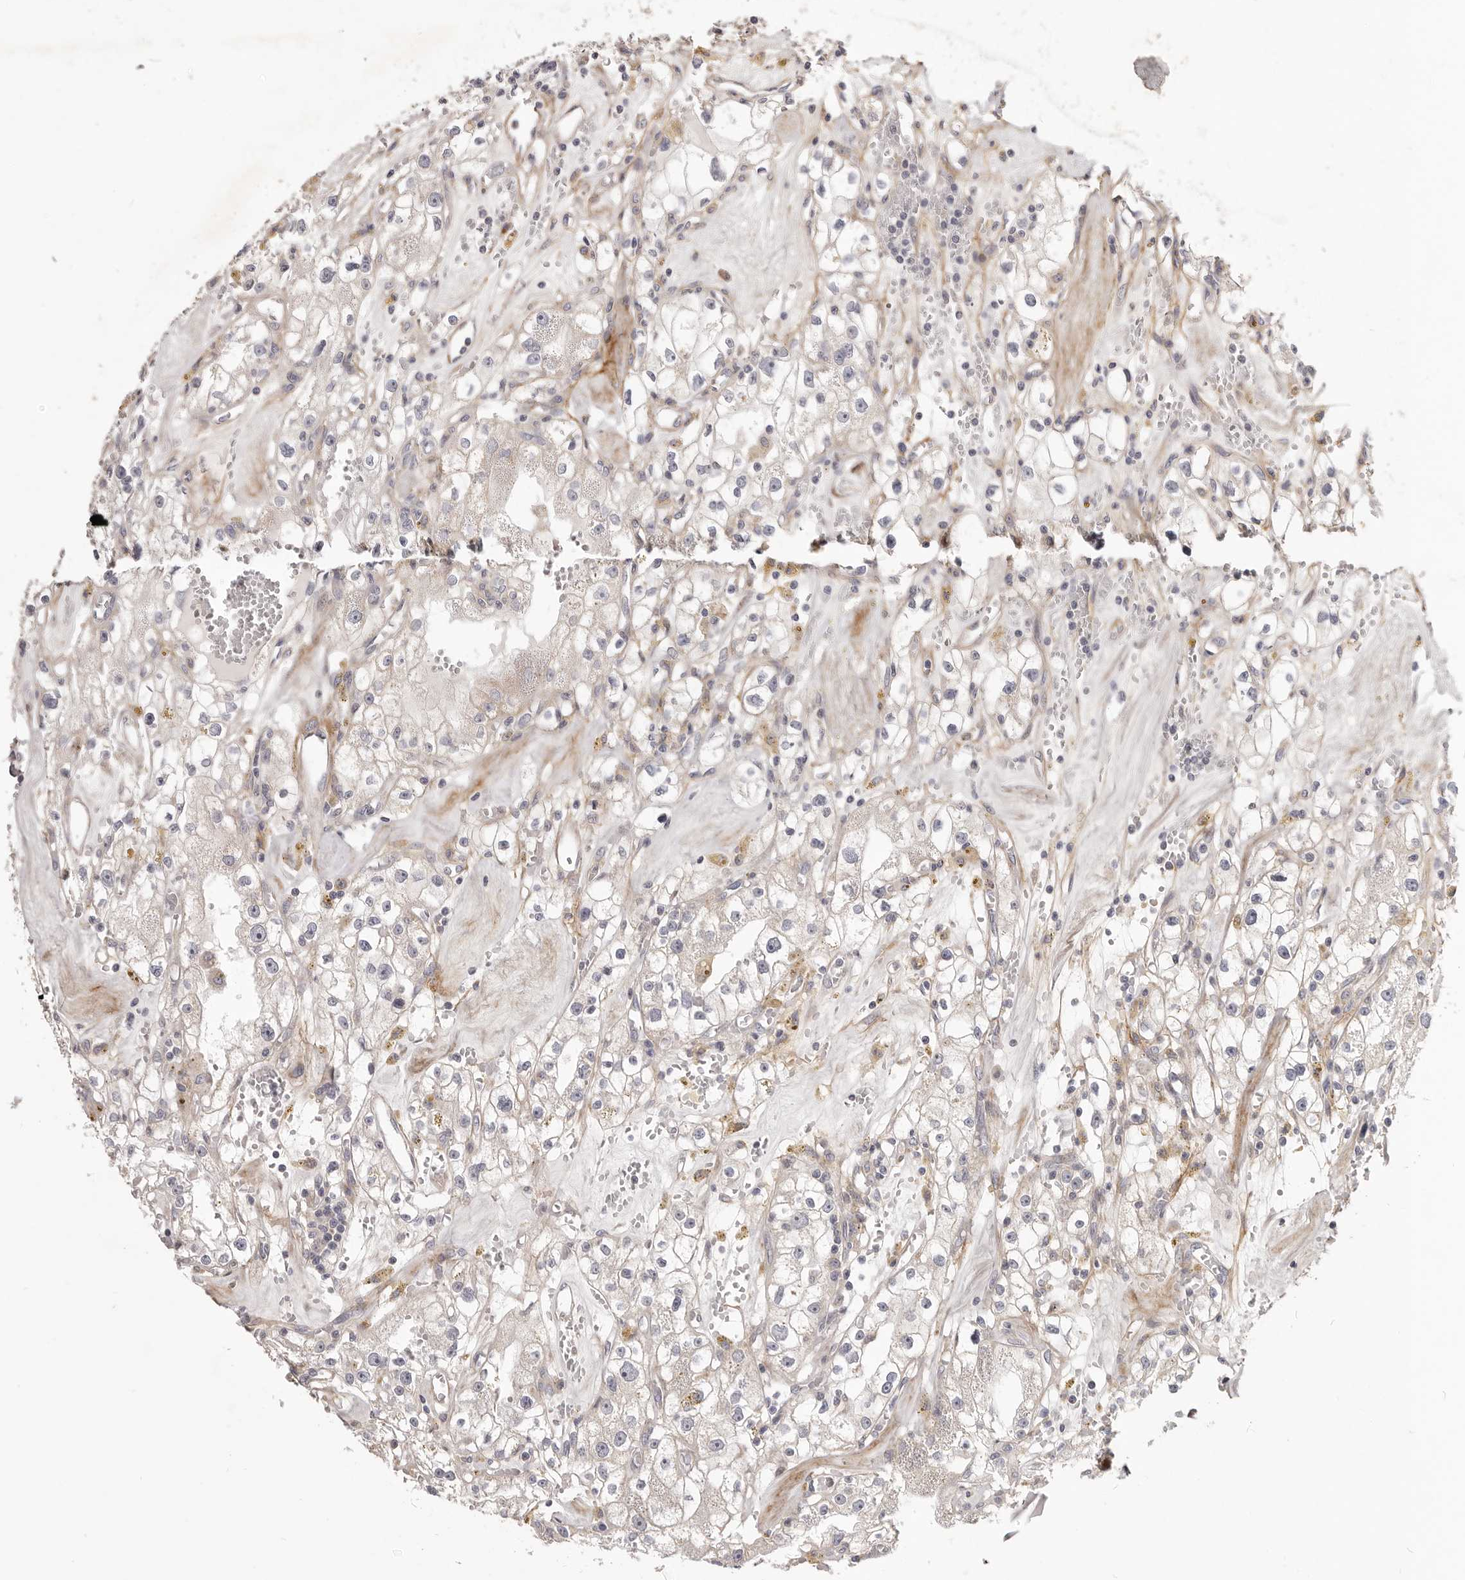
{"staining": {"intensity": "negative", "quantity": "none", "location": "none"}, "tissue": "renal cancer", "cell_type": "Tumor cells", "image_type": "cancer", "snomed": [{"axis": "morphology", "description": "Adenocarcinoma, NOS"}, {"axis": "topography", "description": "Kidney"}], "caption": "There is no significant staining in tumor cells of adenocarcinoma (renal).", "gene": "MRPS10", "patient": {"sex": "male", "age": 56}}